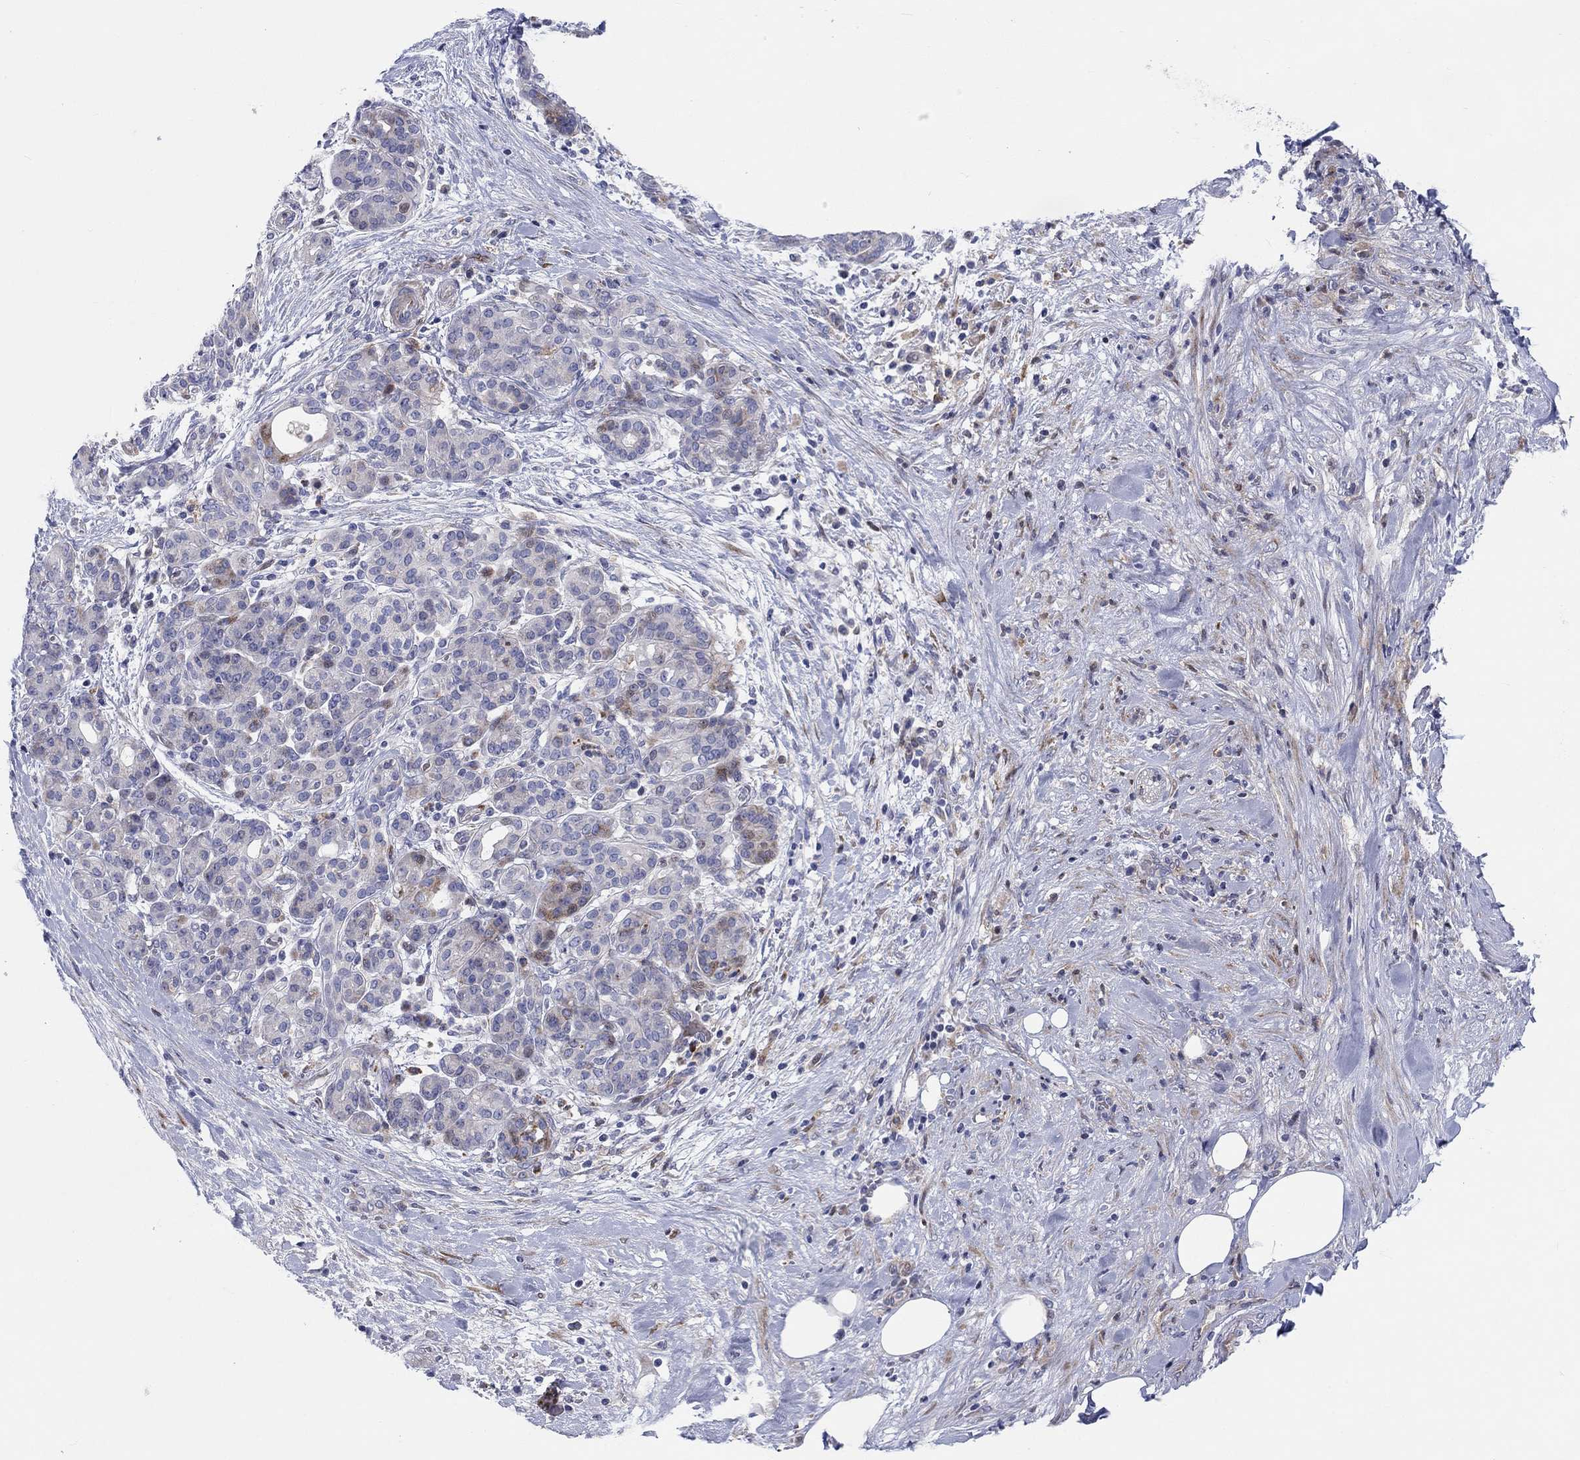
{"staining": {"intensity": "negative", "quantity": "none", "location": "none"}, "tissue": "pancreatic cancer", "cell_type": "Tumor cells", "image_type": "cancer", "snomed": [{"axis": "morphology", "description": "Adenocarcinoma, NOS"}, {"axis": "topography", "description": "Pancreas"}], "caption": "High magnification brightfield microscopy of pancreatic adenocarcinoma stained with DAB (brown) and counterstained with hematoxylin (blue): tumor cells show no significant expression.", "gene": "ARHGAP36", "patient": {"sex": "male", "age": 44}}